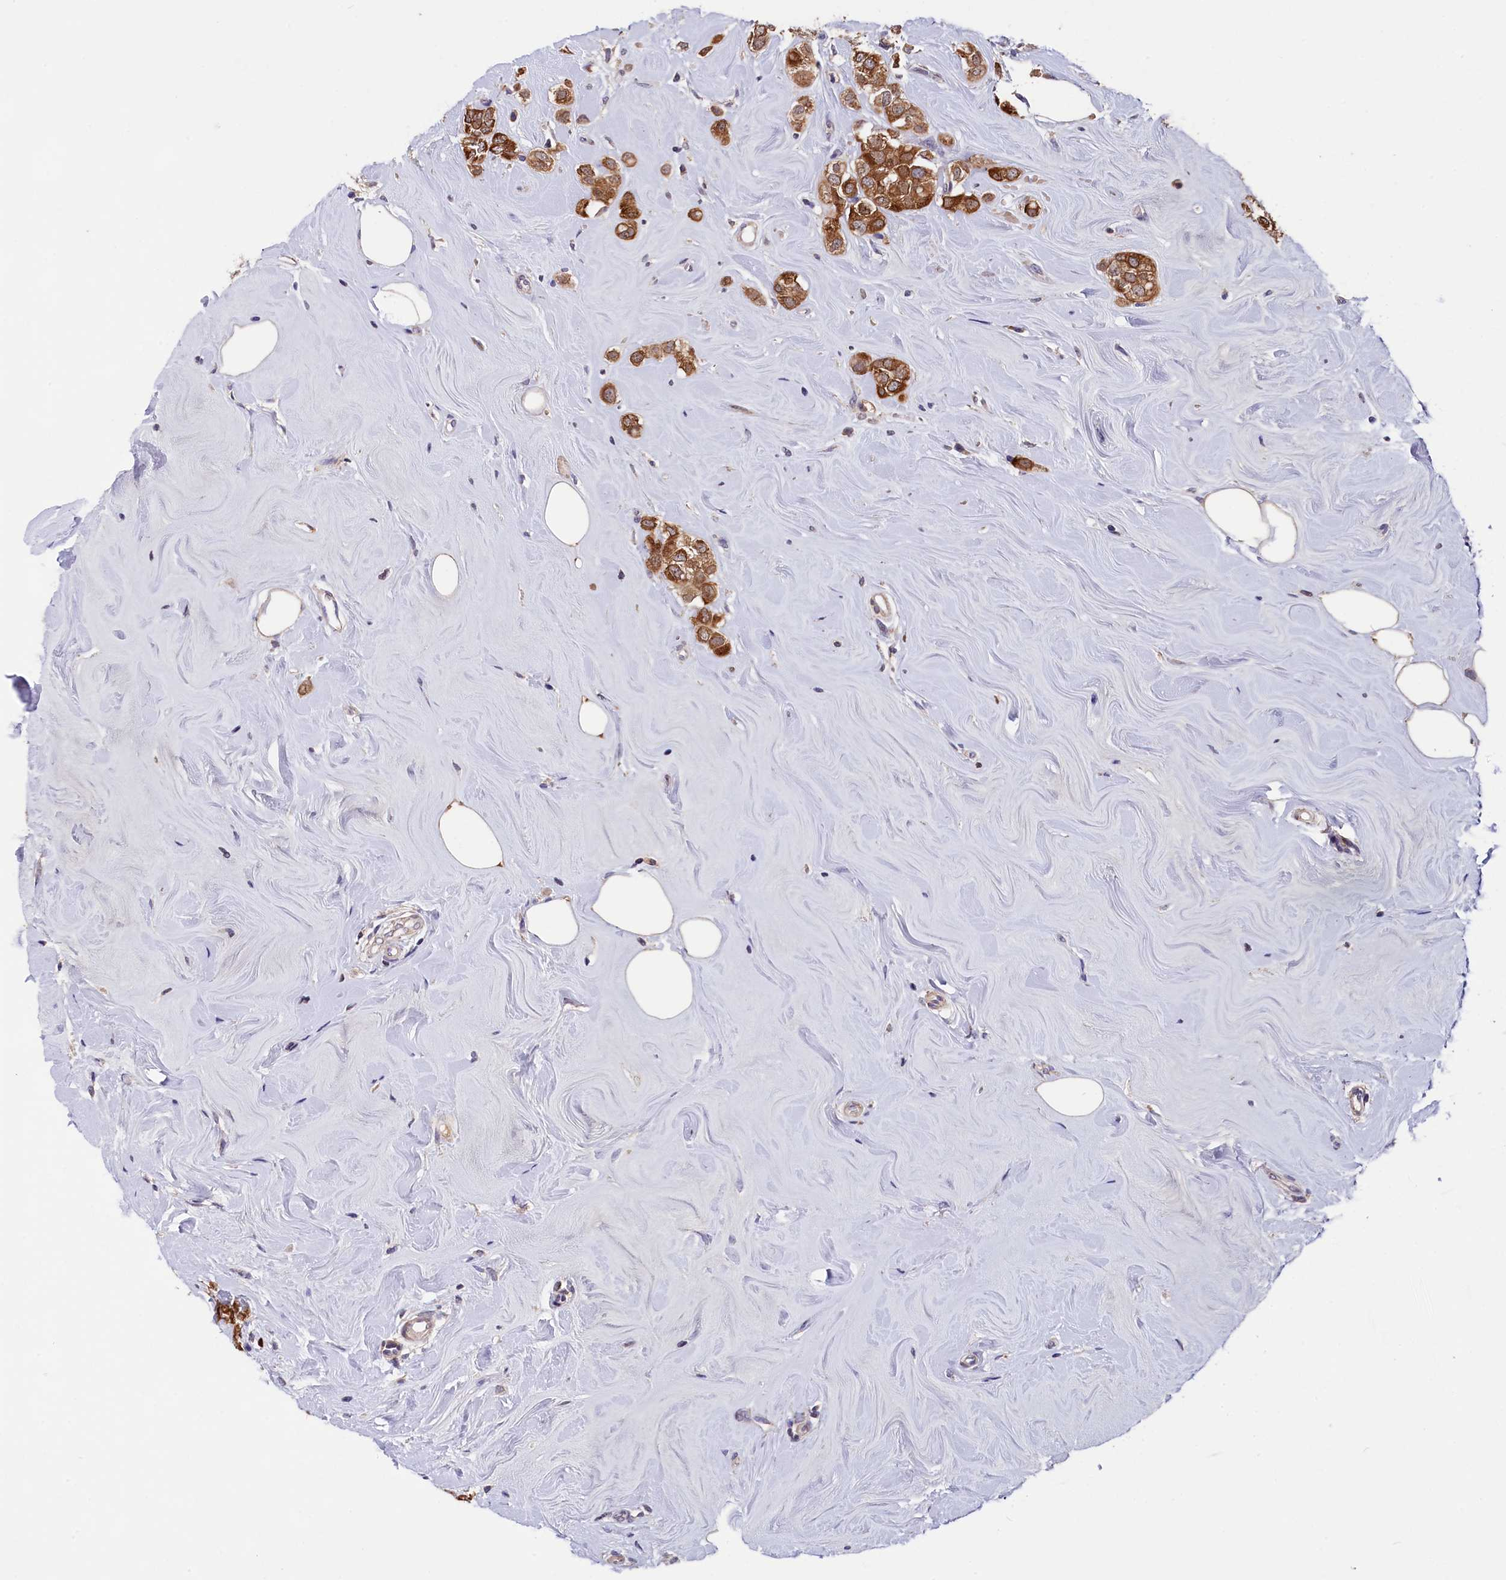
{"staining": {"intensity": "moderate", "quantity": ">75%", "location": "cytoplasmic/membranous"}, "tissue": "breast cancer", "cell_type": "Tumor cells", "image_type": "cancer", "snomed": [{"axis": "morphology", "description": "Lobular carcinoma"}, {"axis": "topography", "description": "Breast"}], "caption": "Breast cancer (lobular carcinoma) was stained to show a protein in brown. There is medium levels of moderate cytoplasmic/membranous expression in approximately >75% of tumor cells.", "gene": "SLC39A6", "patient": {"sex": "female", "age": 47}}